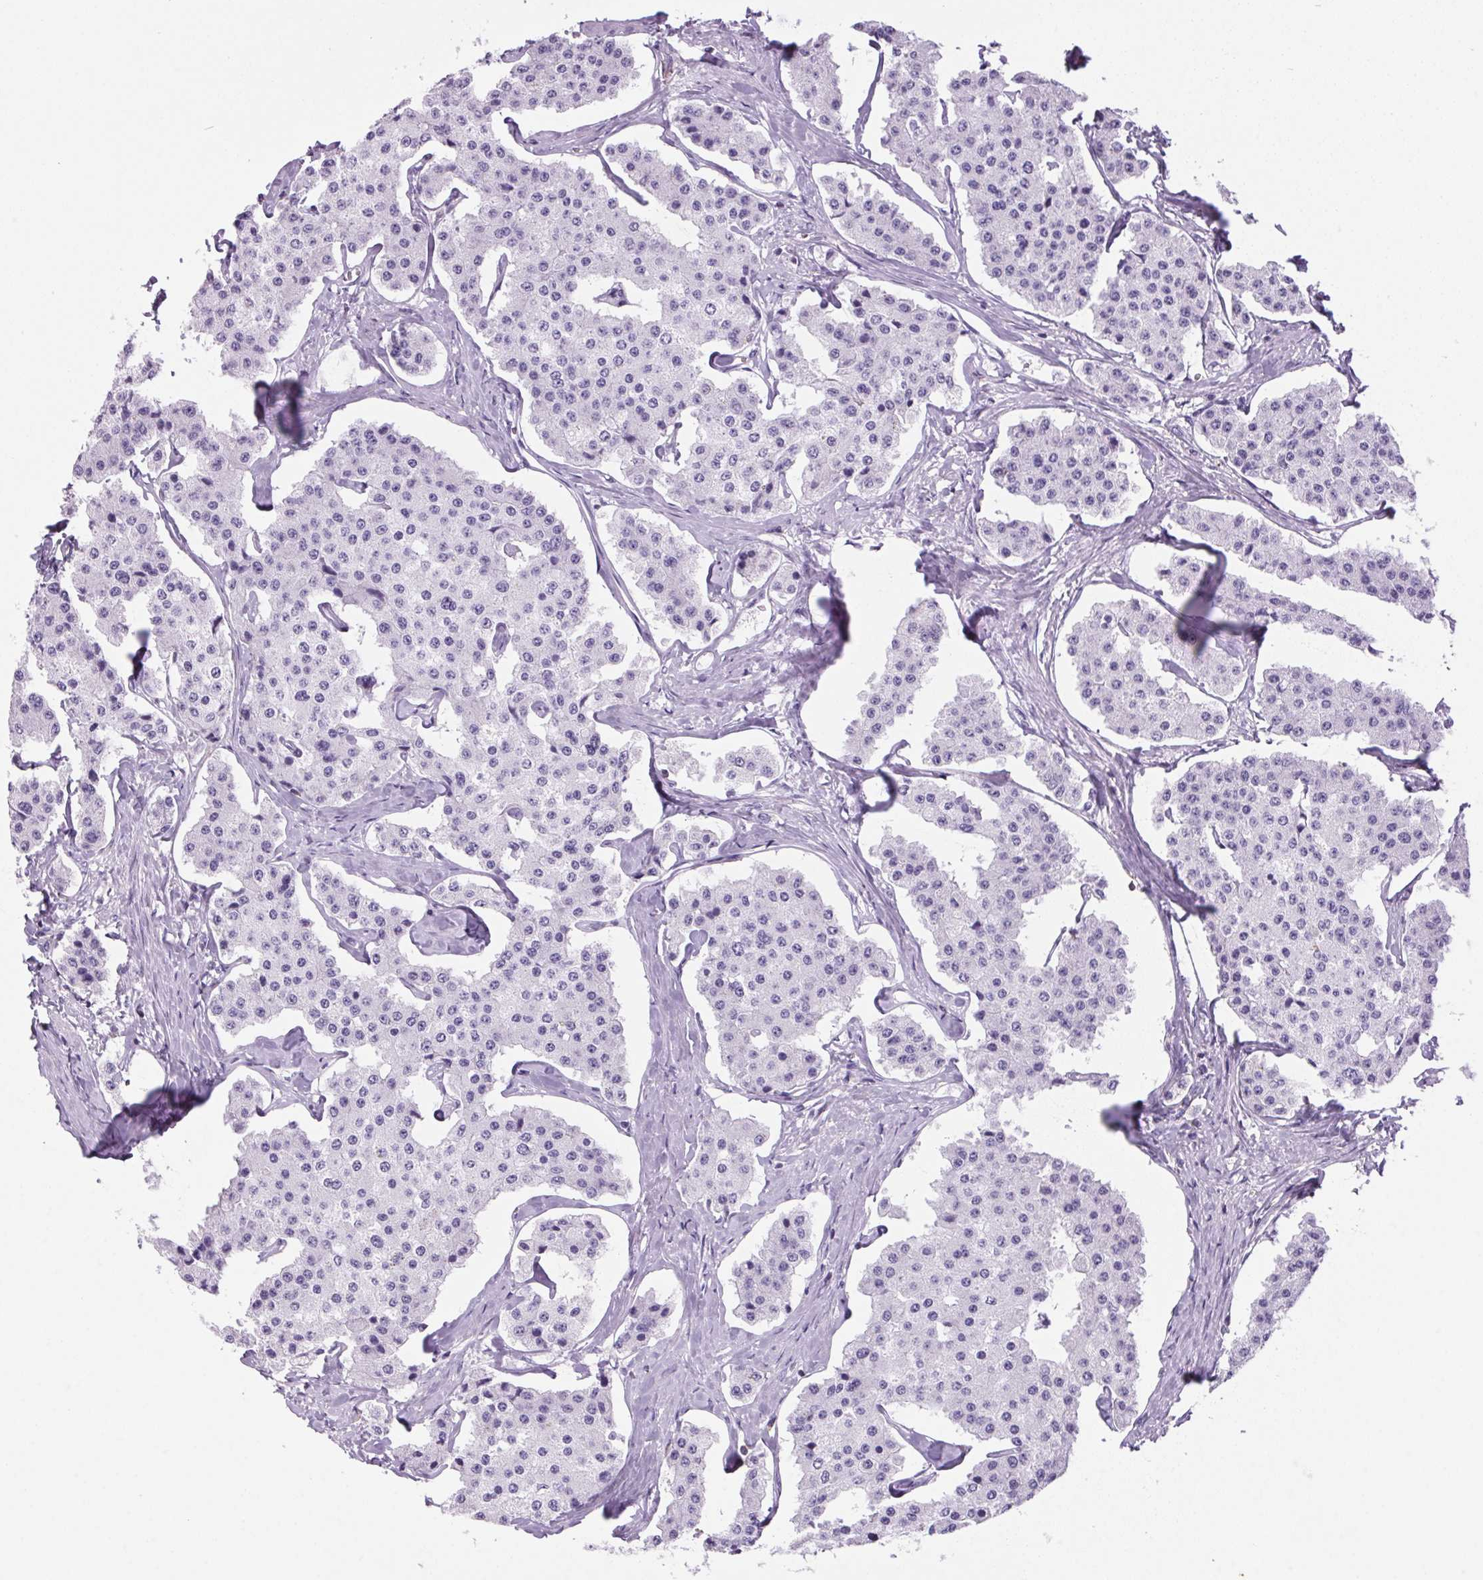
{"staining": {"intensity": "negative", "quantity": "none", "location": "none"}, "tissue": "carcinoid", "cell_type": "Tumor cells", "image_type": "cancer", "snomed": [{"axis": "morphology", "description": "Carcinoid, malignant, NOS"}, {"axis": "topography", "description": "Small intestine"}], "caption": "Carcinoid (malignant) was stained to show a protein in brown. There is no significant positivity in tumor cells.", "gene": "S100A2", "patient": {"sex": "female", "age": 65}}